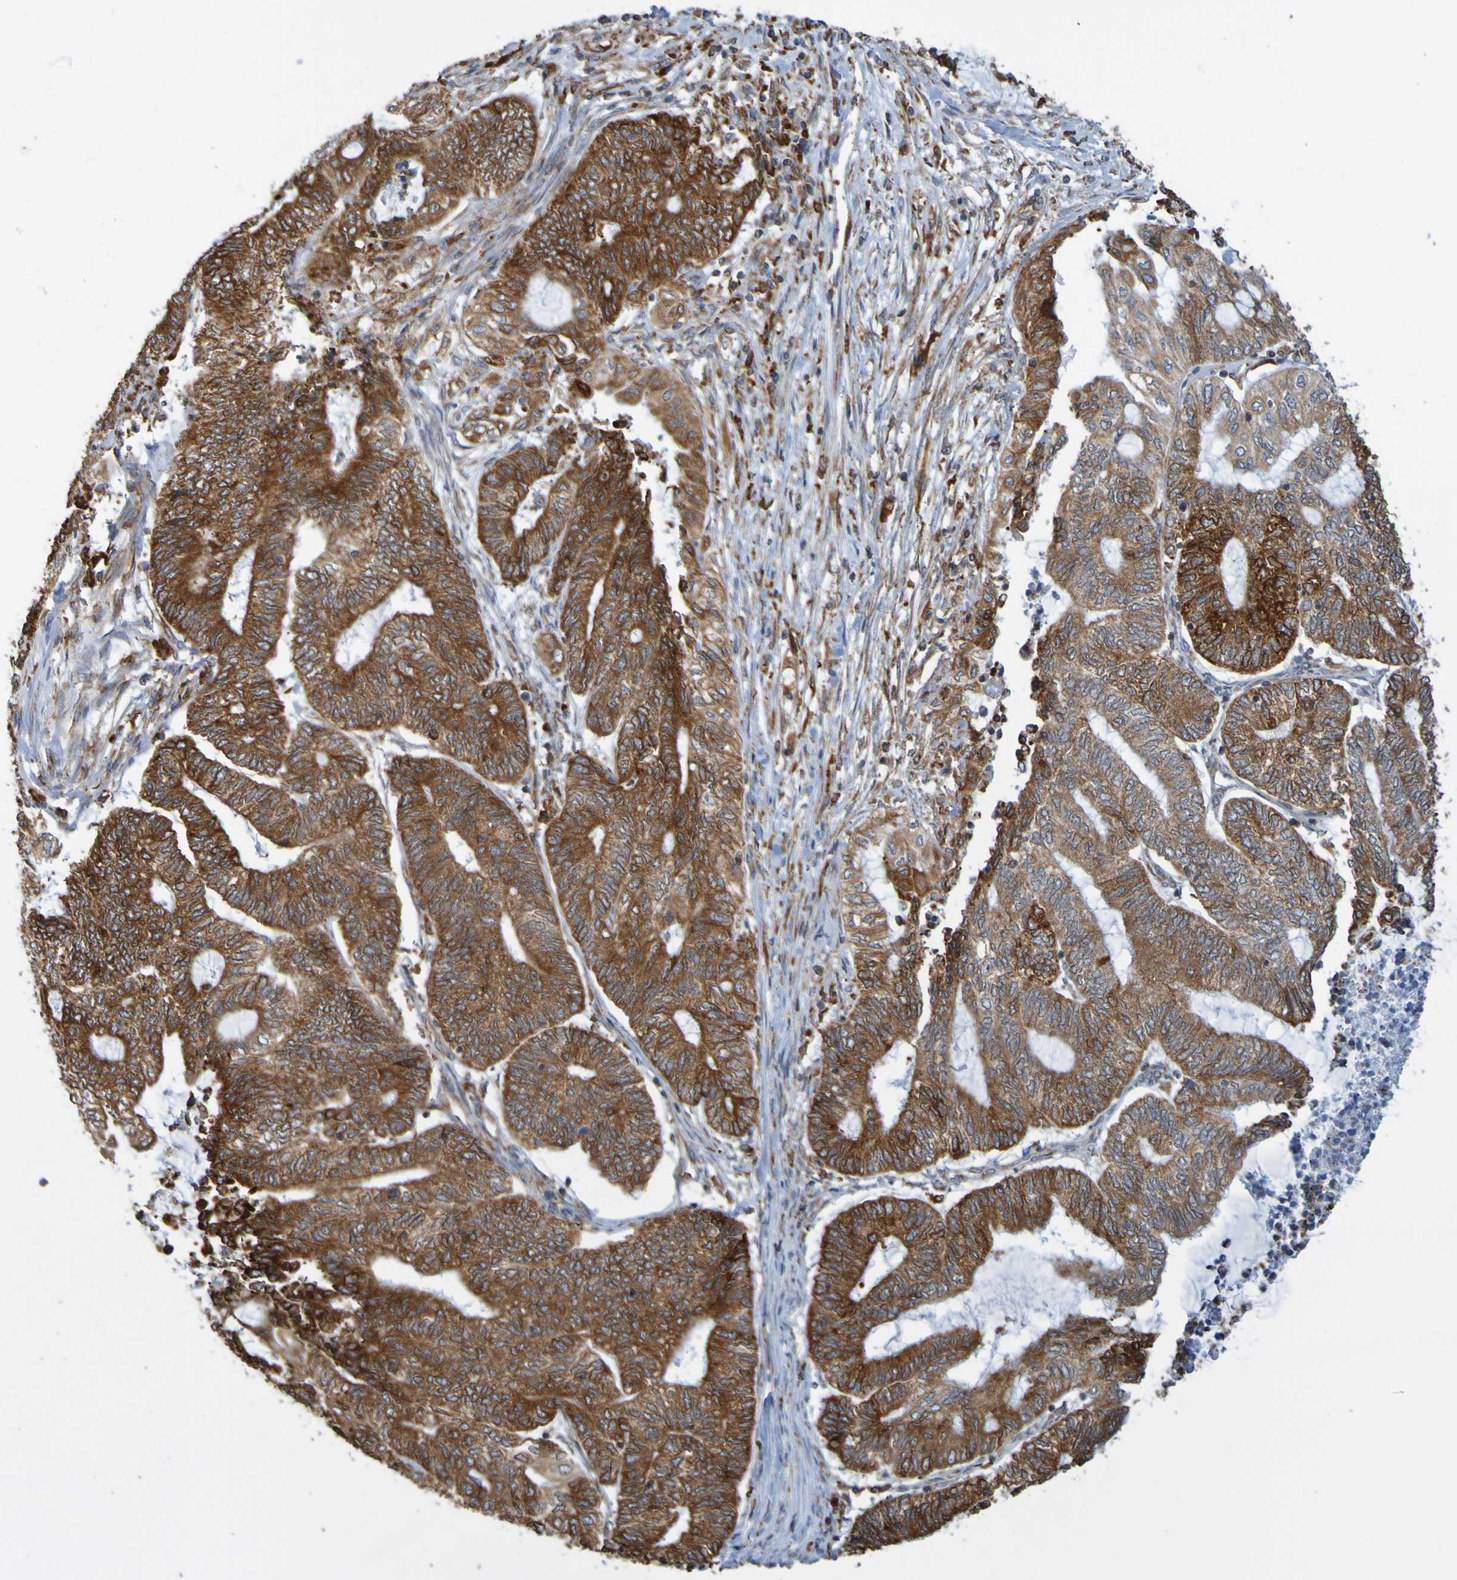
{"staining": {"intensity": "strong", "quantity": "25%-75%", "location": "cytoplasmic/membranous"}, "tissue": "endometrial cancer", "cell_type": "Tumor cells", "image_type": "cancer", "snomed": [{"axis": "morphology", "description": "Adenocarcinoma, NOS"}, {"axis": "topography", "description": "Uterus"}, {"axis": "topography", "description": "Endometrium"}], "caption": "An immunohistochemistry (IHC) micrograph of neoplastic tissue is shown. Protein staining in brown shows strong cytoplasmic/membranous positivity in endometrial cancer within tumor cells.", "gene": "PDIA3", "patient": {"sex": "female", "age": 70}}